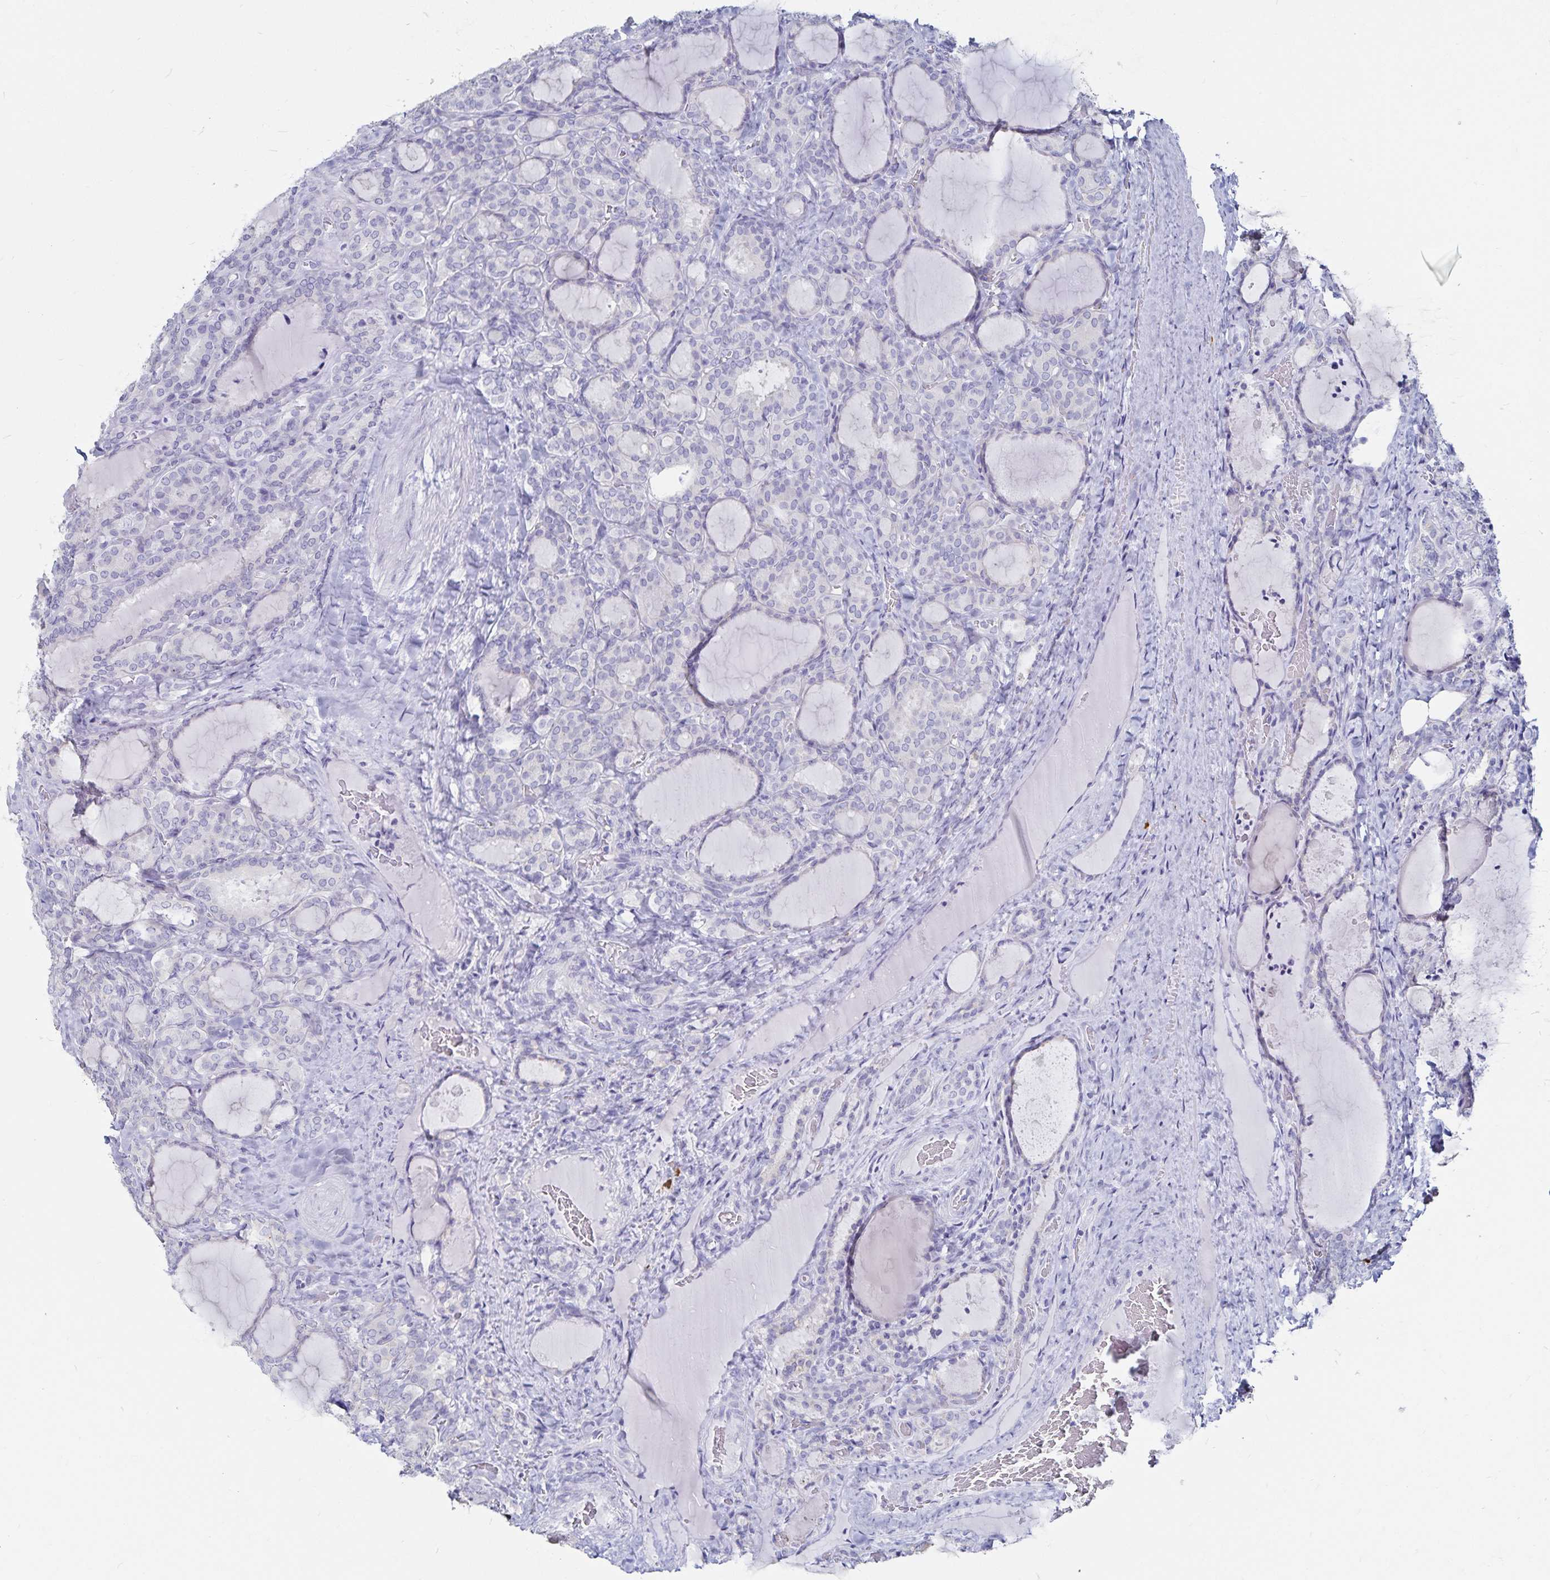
{"staining": {"intensity": "negative", "quantity": "none", "location": "none"}, "tissue": "thyroid cancer", "cell_type": "Tumor cells", "image_type": "cancer", "snomed": [{"axis": "morphology", "description": "Normal tissue, NOS"}, {"axis": "morphology", "description": "Follicular adenoma carcinoma, NOS"}, {"axis": "topography", "description": "Thyroid gland"}], "caption": "IHC micrograph of neoplastic tissue: human thyroid cancer (follicular adenoma carcinoma) stained with DAB shows no significant protein staining in tumor cells.", "gene": "TNIP1", "patient": {"sex": "female", "age": 31}}